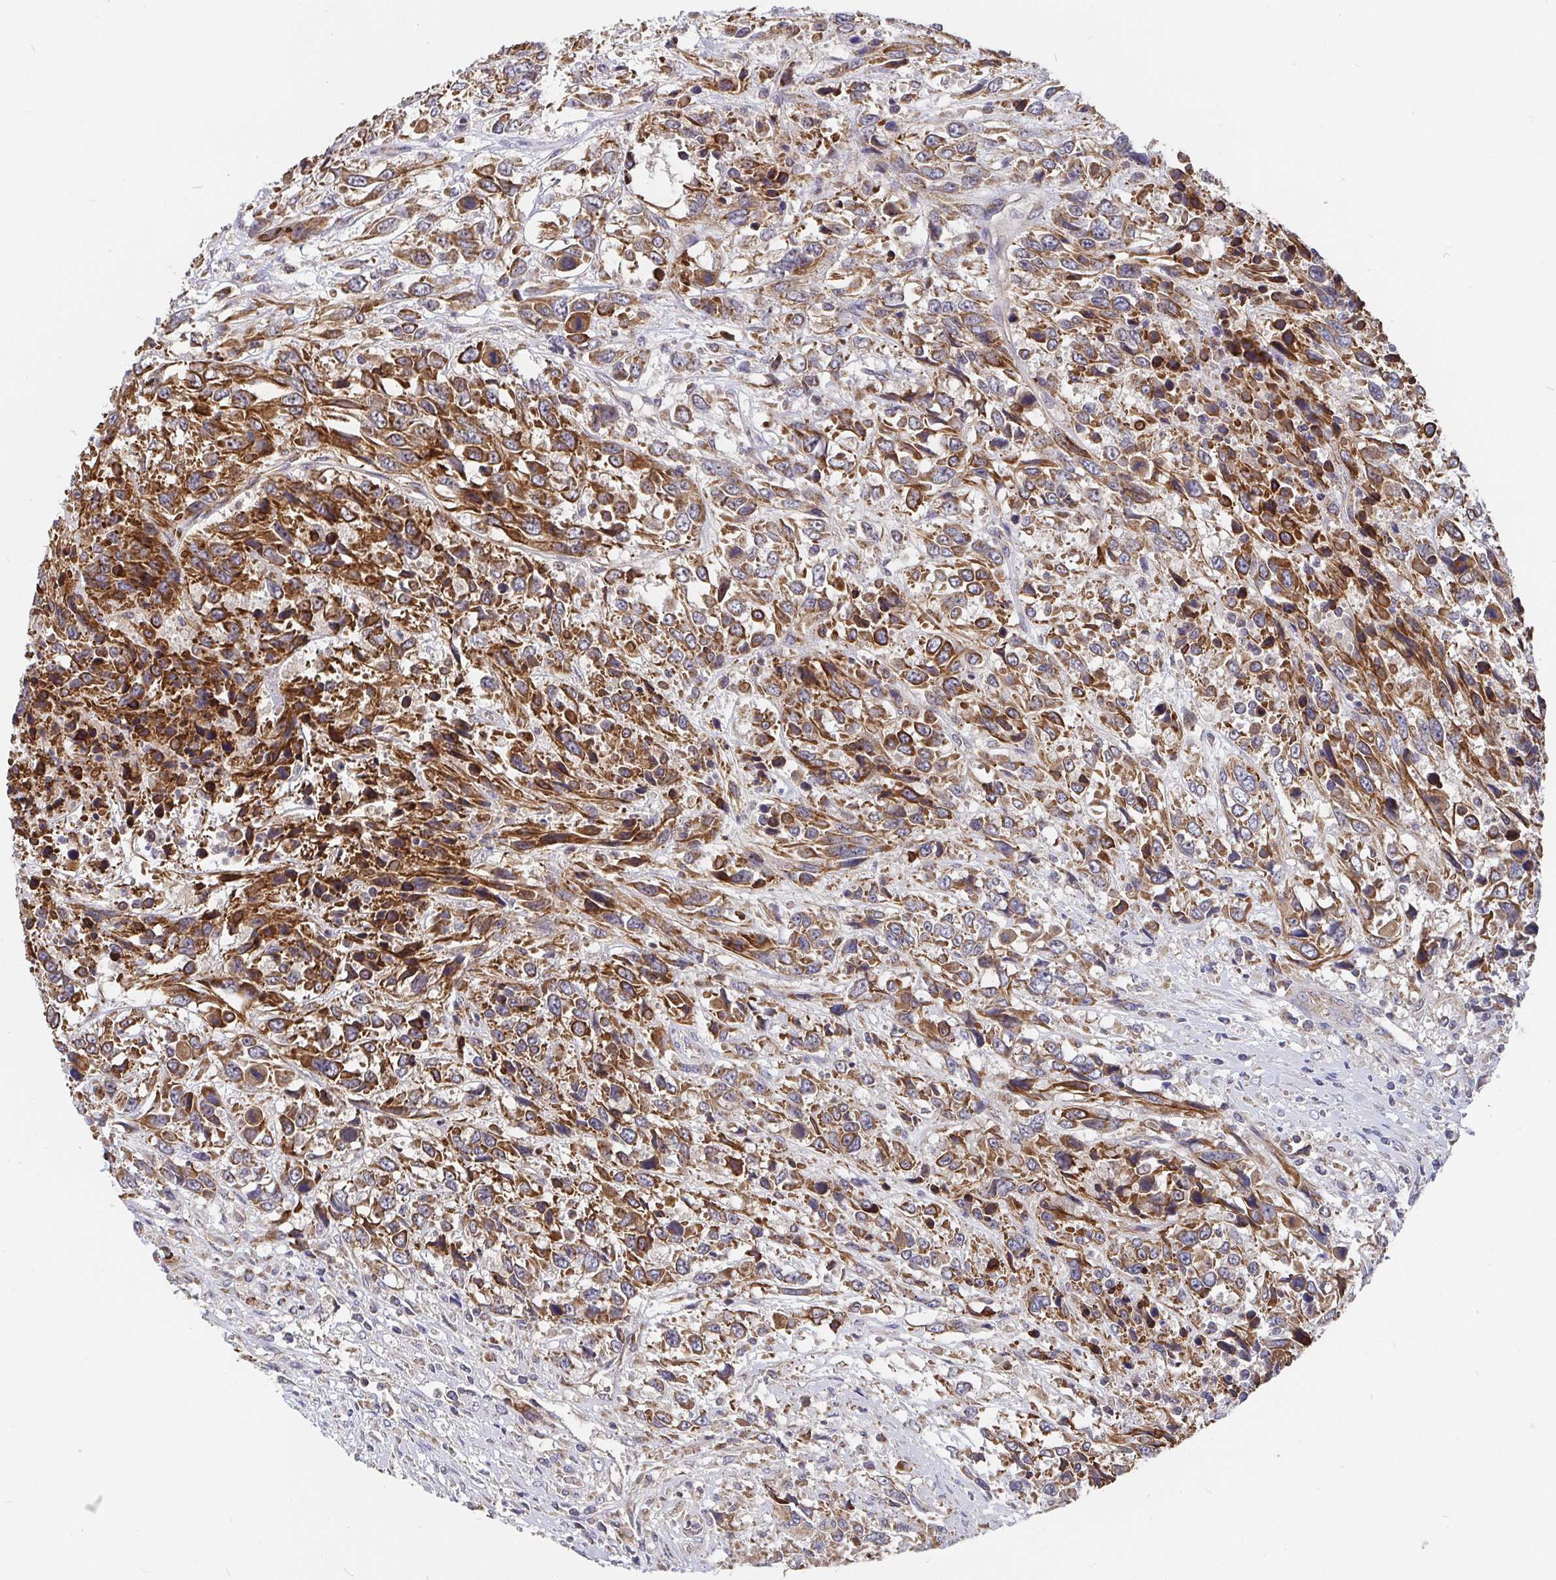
{"staining": {"intensity": "strong", "quantity": ">75%", "location": "cytoplasmic/membranous"}, "tissue": "urothelial cancer", "cell_type": "Tumor cells", "image_type": "cancer", "snomed": [{"axis": "morphology", "description": "Urothelial carcinoma, High grade"}, {"axis": "topography", "description": "Urinary bladder"}], "caption": "Immunohistochemical staining of human urothelial cancer shows high levels of strong cytoplasmic/membranous protein staining in about >75% of tumor cells. (IHC, brightfield microscopy, high magnification).", "gene": "PDF", "patient": {"sex": "female", "age": 70}}